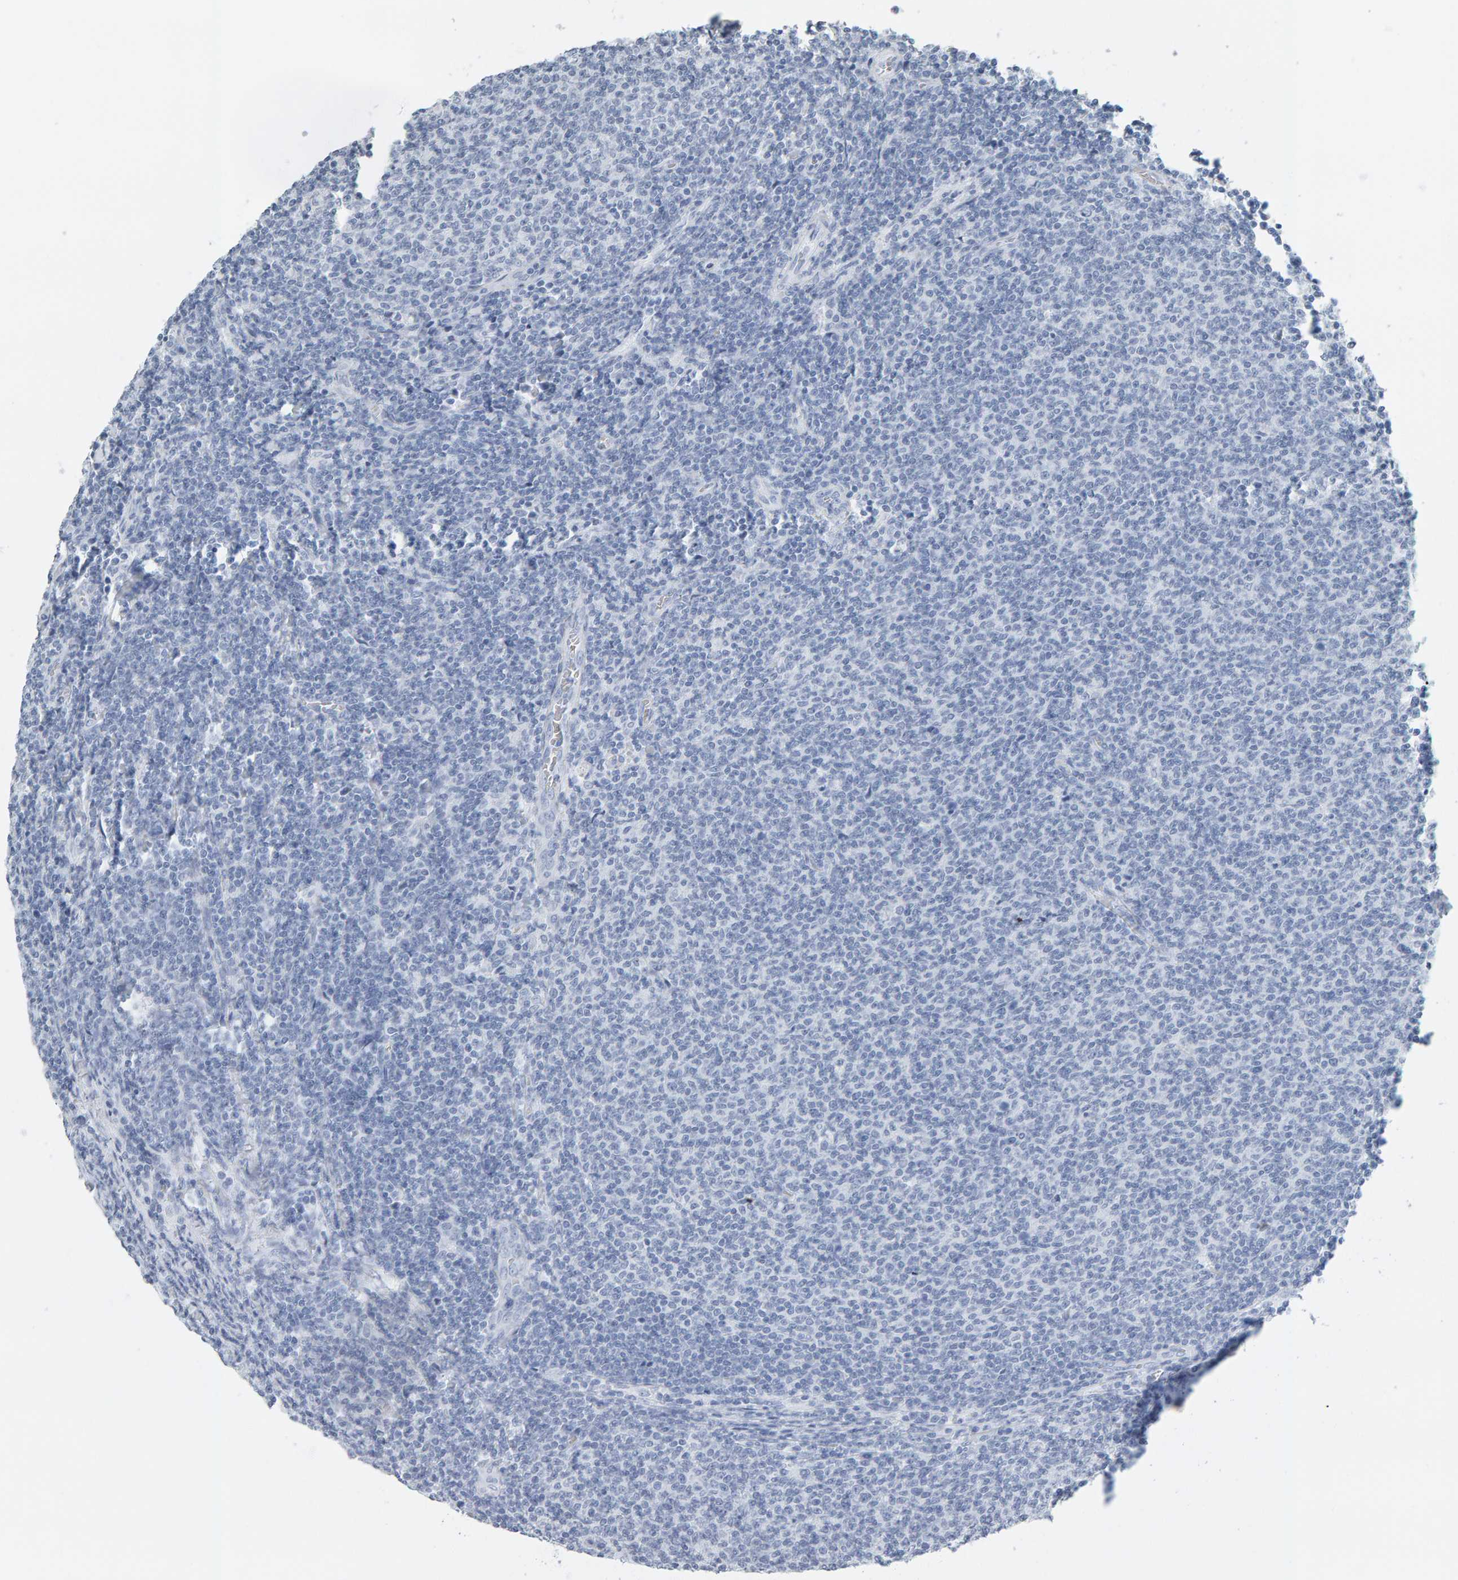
{"staining": {"intensity": "negative", "quantity": "none", "location": "none"}, "tissue": "lymphoma", "cell_type": "Tumor cells", "image_type": "cancer", "snomed": [{"axis": "morphology", "description": "Malignant lymphoma, non-Hodgkin's type, Low grade"}, {"axis": "topography", "description": "Lymph node"}], "caption": "A high-resolution histopathology image shows IHC staining of malignant lymphoma, non-Hodgkin's type (low-grade), which reveals no significant positivity in tumor cells.", "gene": "SPACA3", "patient": {"sex": "male", "age": 66}}